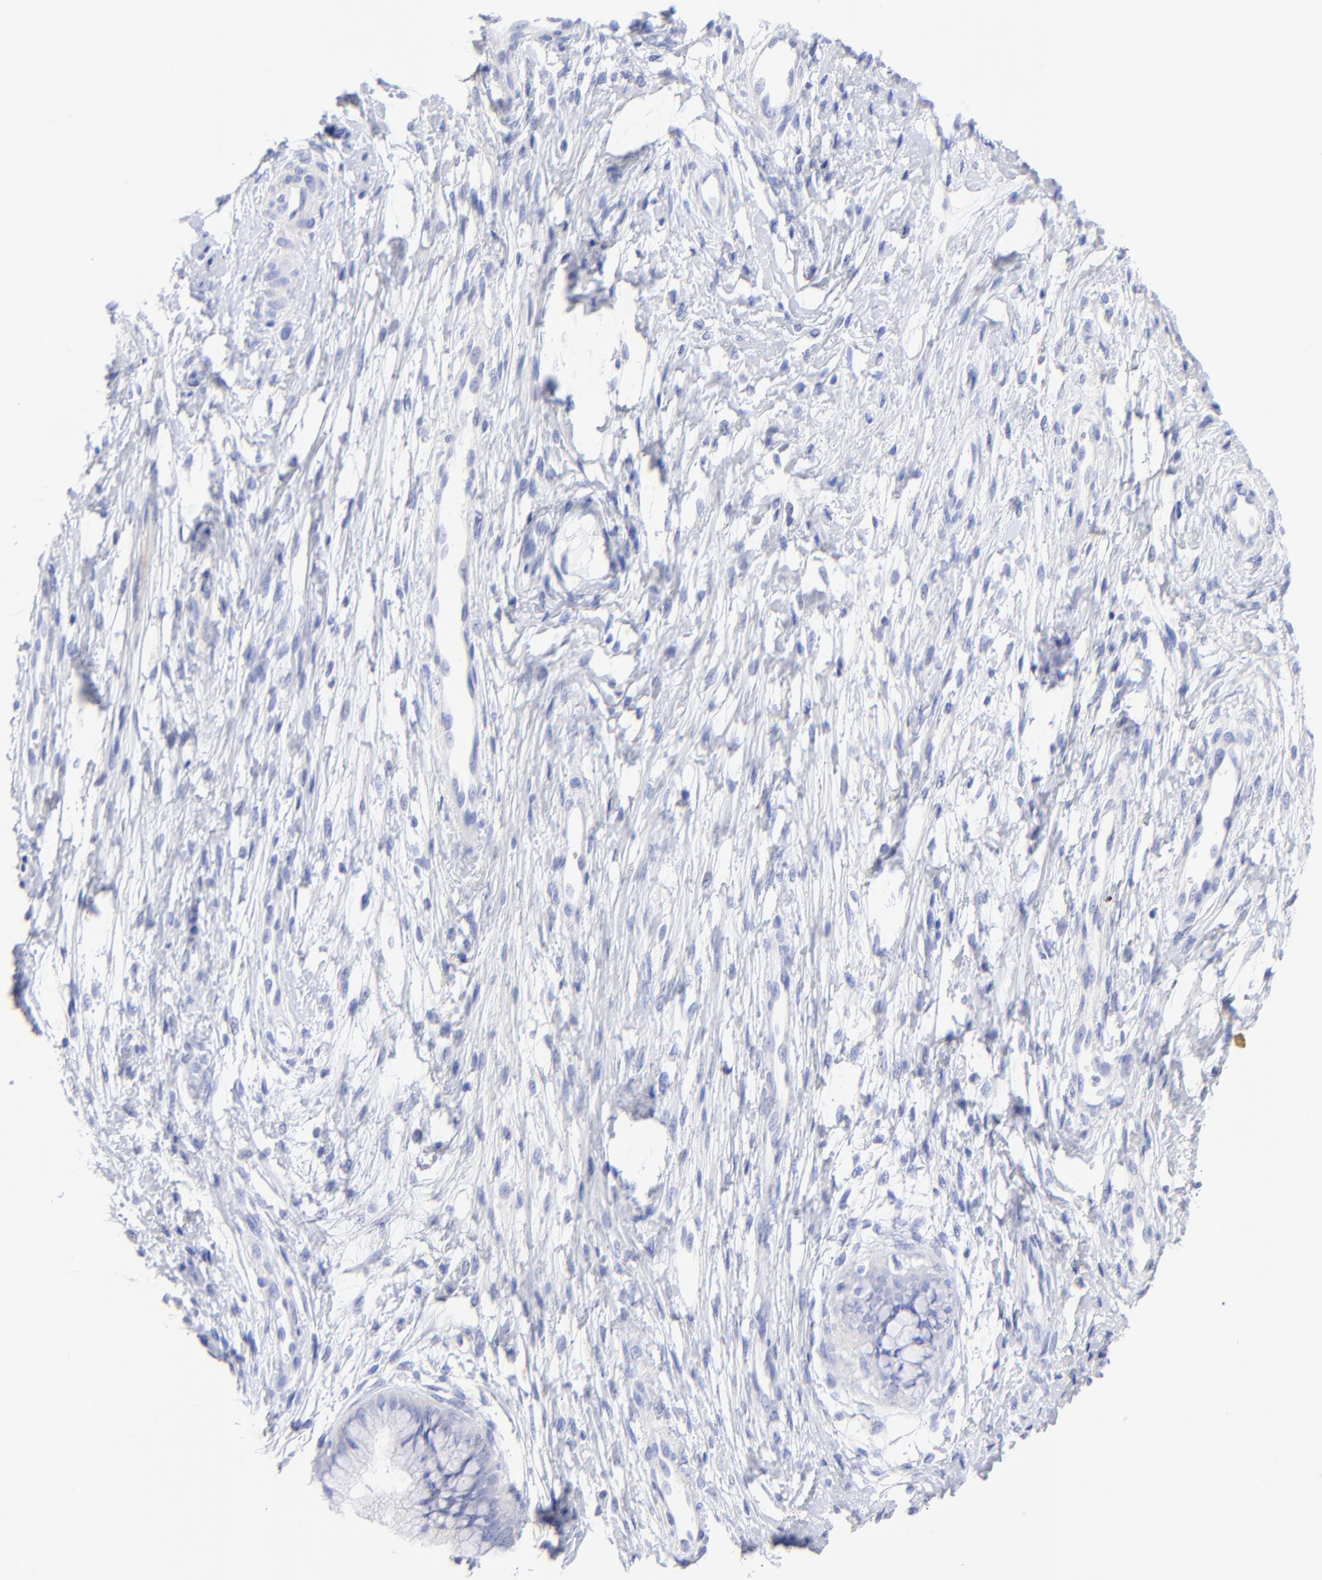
{"staining": {"intensity": "negative", "quantity": "none", "location": "none"}, "tissue": "cervix", "cell_type": "Glandular cells", "image_type": "normal", "snomed": [{"axis": "morphology", "description": "Normal tissue, NOS"}, {"axis": "topography", "description": "Cervix"}], "caption": "Cervix was stained to show a protein in brown. There is no significant staining in glandular cells. (Immunohistochemistry (ihc), brightfield microscopy, high magnification).", "gene": "C1QTNF6", "patient": {"sex": "female", "age": 39}}